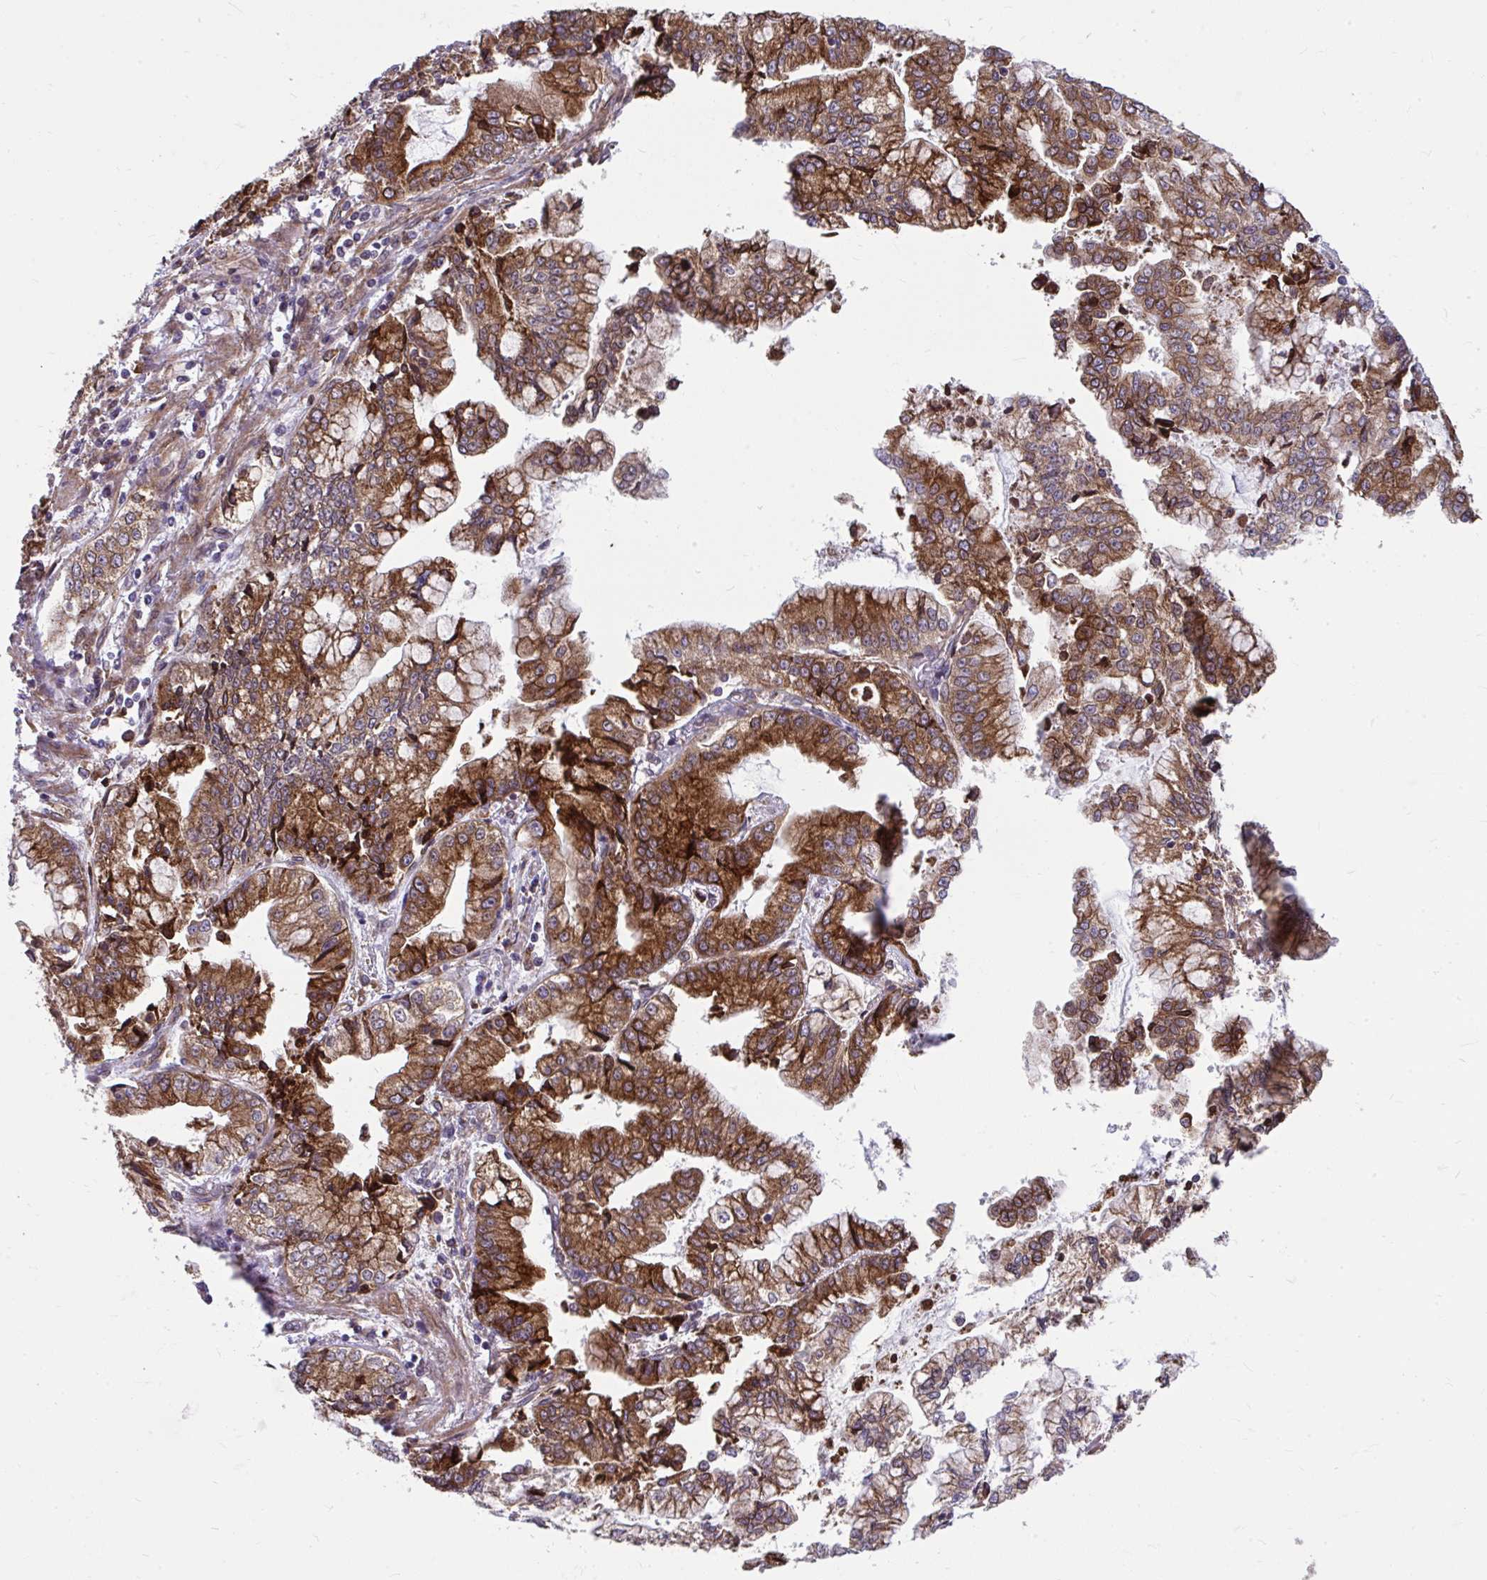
{"staining": {"intensity": "moderate", "quantity": ">75%", "location": "cytoplasmic/membranous"}, "tissue": "stomach cancer", "cell_type": "Tumor cells", "image_type": "cancer", "snomed": [{"axis": "morphology", "description": "Adenocarcinoma, NOS"}, {"axis": "topography", "description": "Stomach, upper"}], "caption": "Moderate cytoplasmic/membranous expression is appreciated in about >75% of tumor cells in stomach adenocarcinoma. (DAB (3,3'-diaminobenzidine) = brown stain, brightfield microscopy at high magnification).", "gene": "STIM2", "patient": {"sex": "female", "age": 74}}